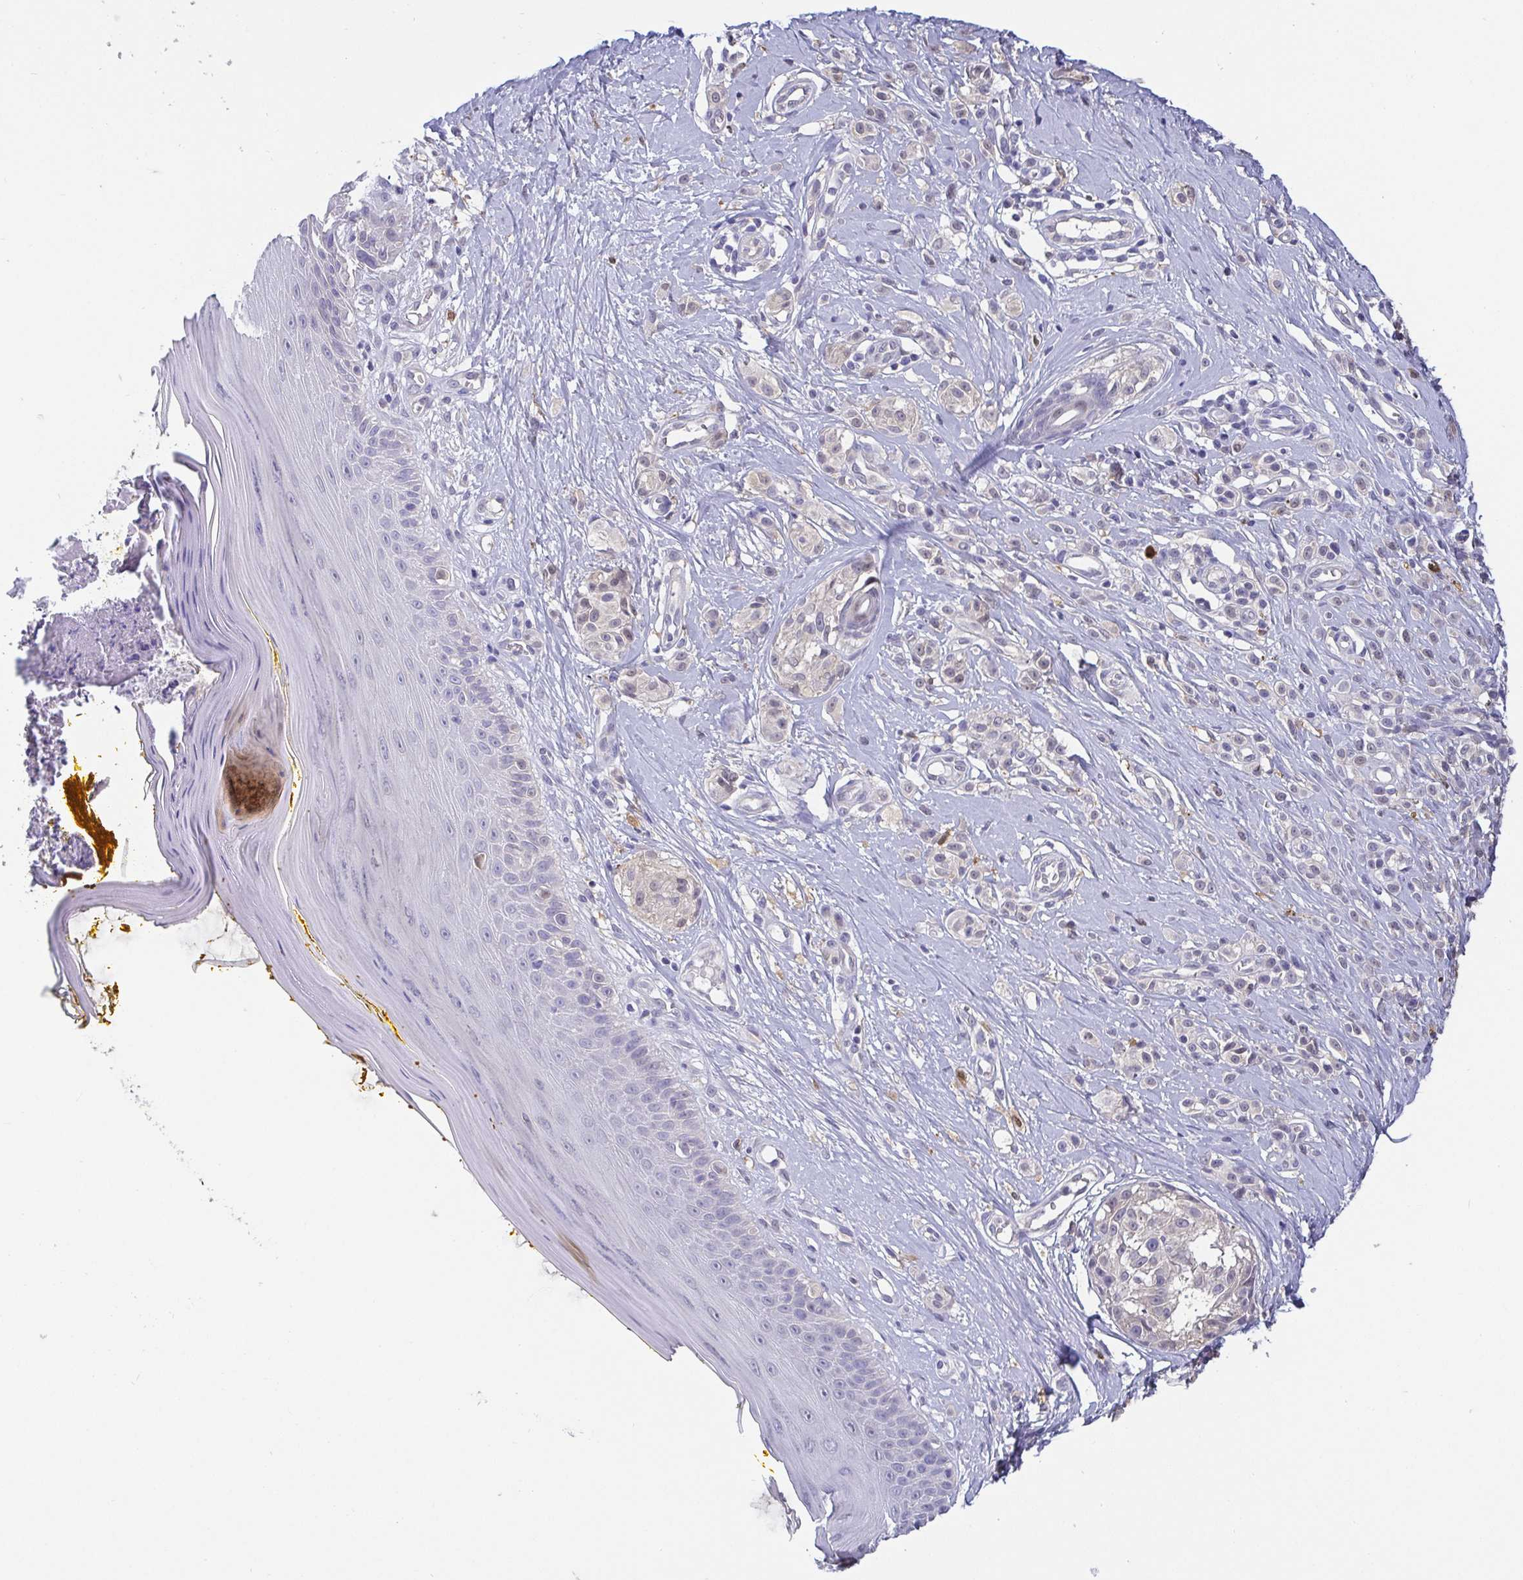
{"staining": {"intensity": "negative", "quantity": "none", "location": "none"}, "tissue": "melanoma", "cell_type": "Tumor cells", "image_type": "cancer", "snomed": [{"axis": "morphology", "description": "Malignant melanoma, NOS"}, {"axis": "topography", "description": "Skin"}], "caption": "DAB immunohistochemical staining of malignant melanoma exhibits no significant expression in tumor cells. Nuclei are stained in blue.", "gene": "IDH1", "patient": {"sex": "male", "age": 74}}